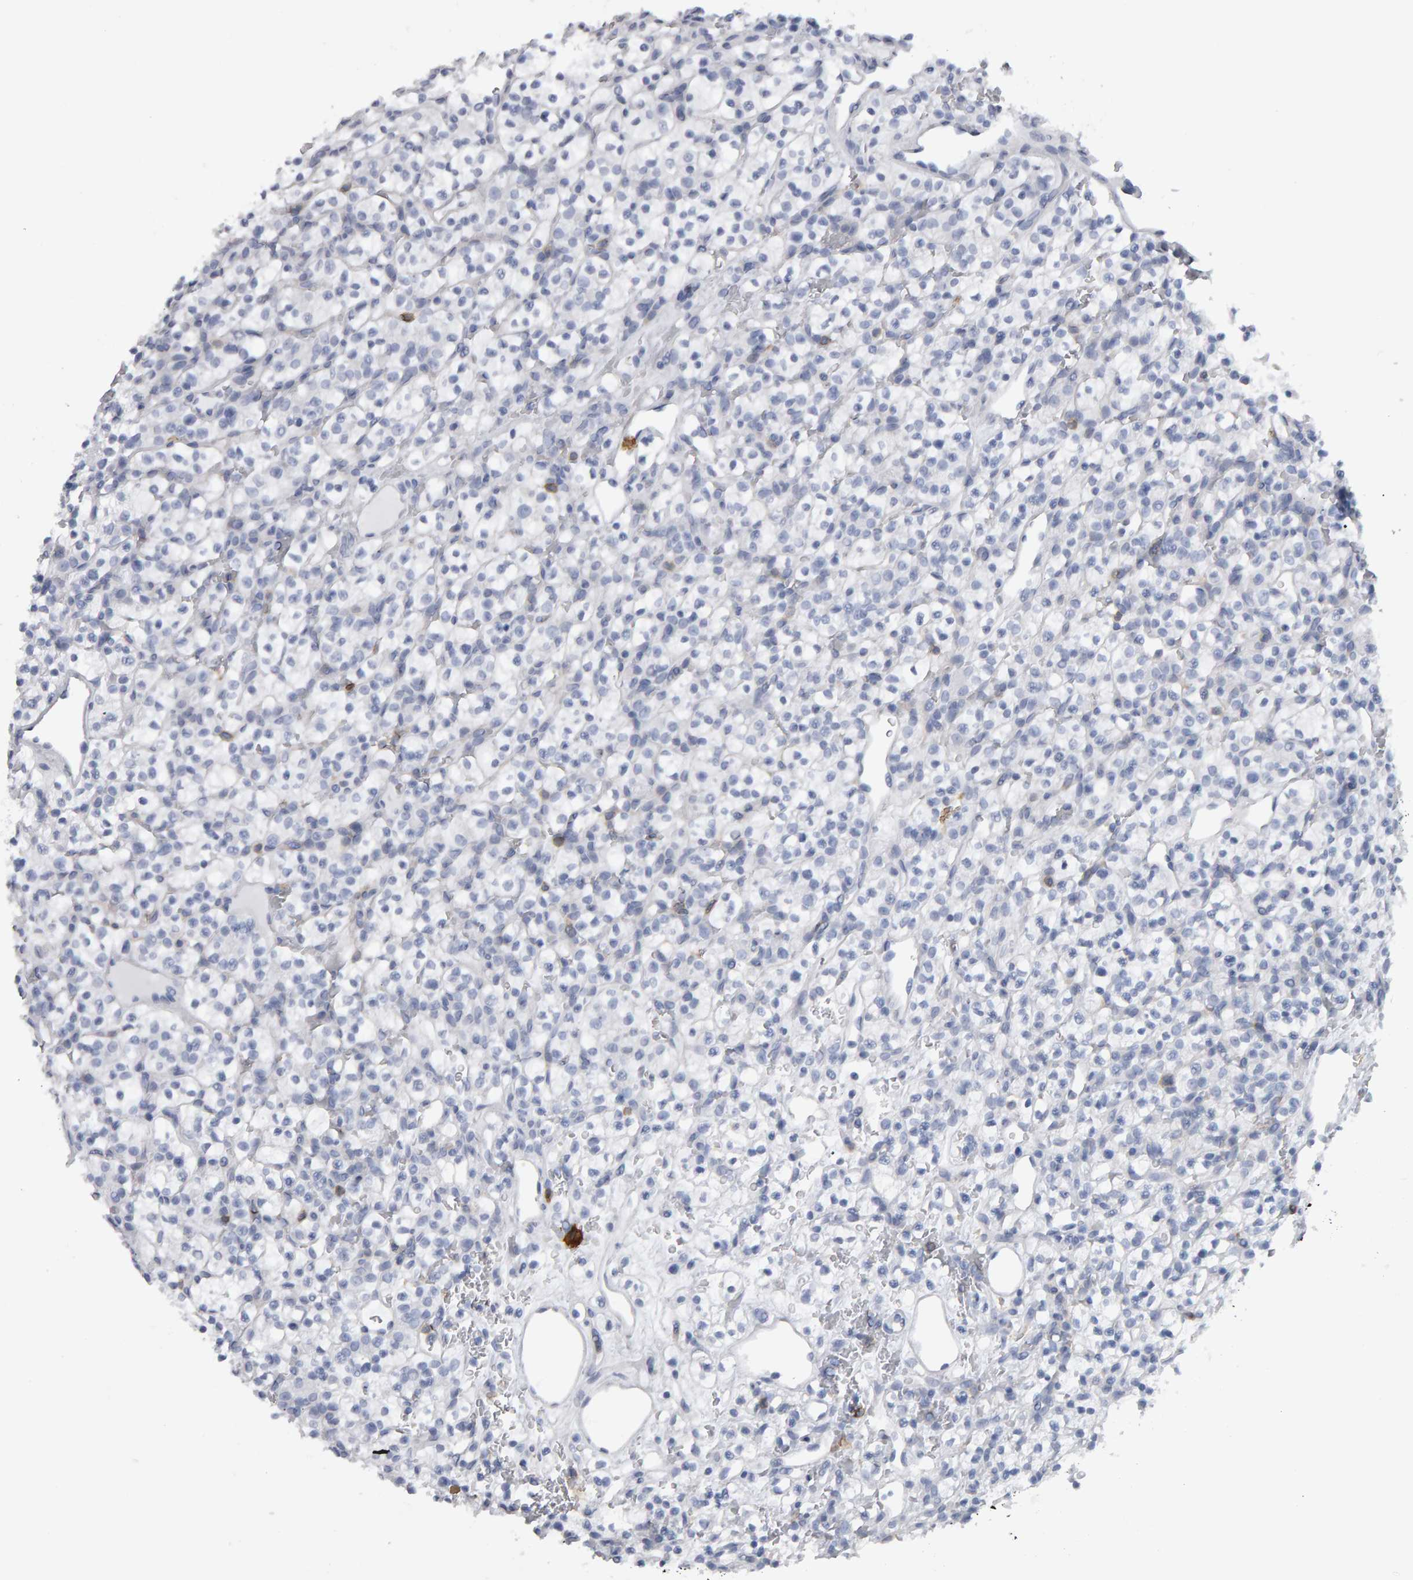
{"staining": {"intensity": "negative", "quantity": "none", "location": "none"}, "tissue": "renal cancer", "cell_type": "Tumor cells", "image_type": "cancer", "snomed": [{"axis": "morphology", "description": "Adenocarcinoma, NOS"}, {"axis": "topography", "description": "Kidney"}], "caption": "Tumor cells show no significant protein positivity in renal cancer (adenocarcinoma).", "gene": "CD38", "patient": {"sex": "female", "age": 57}}